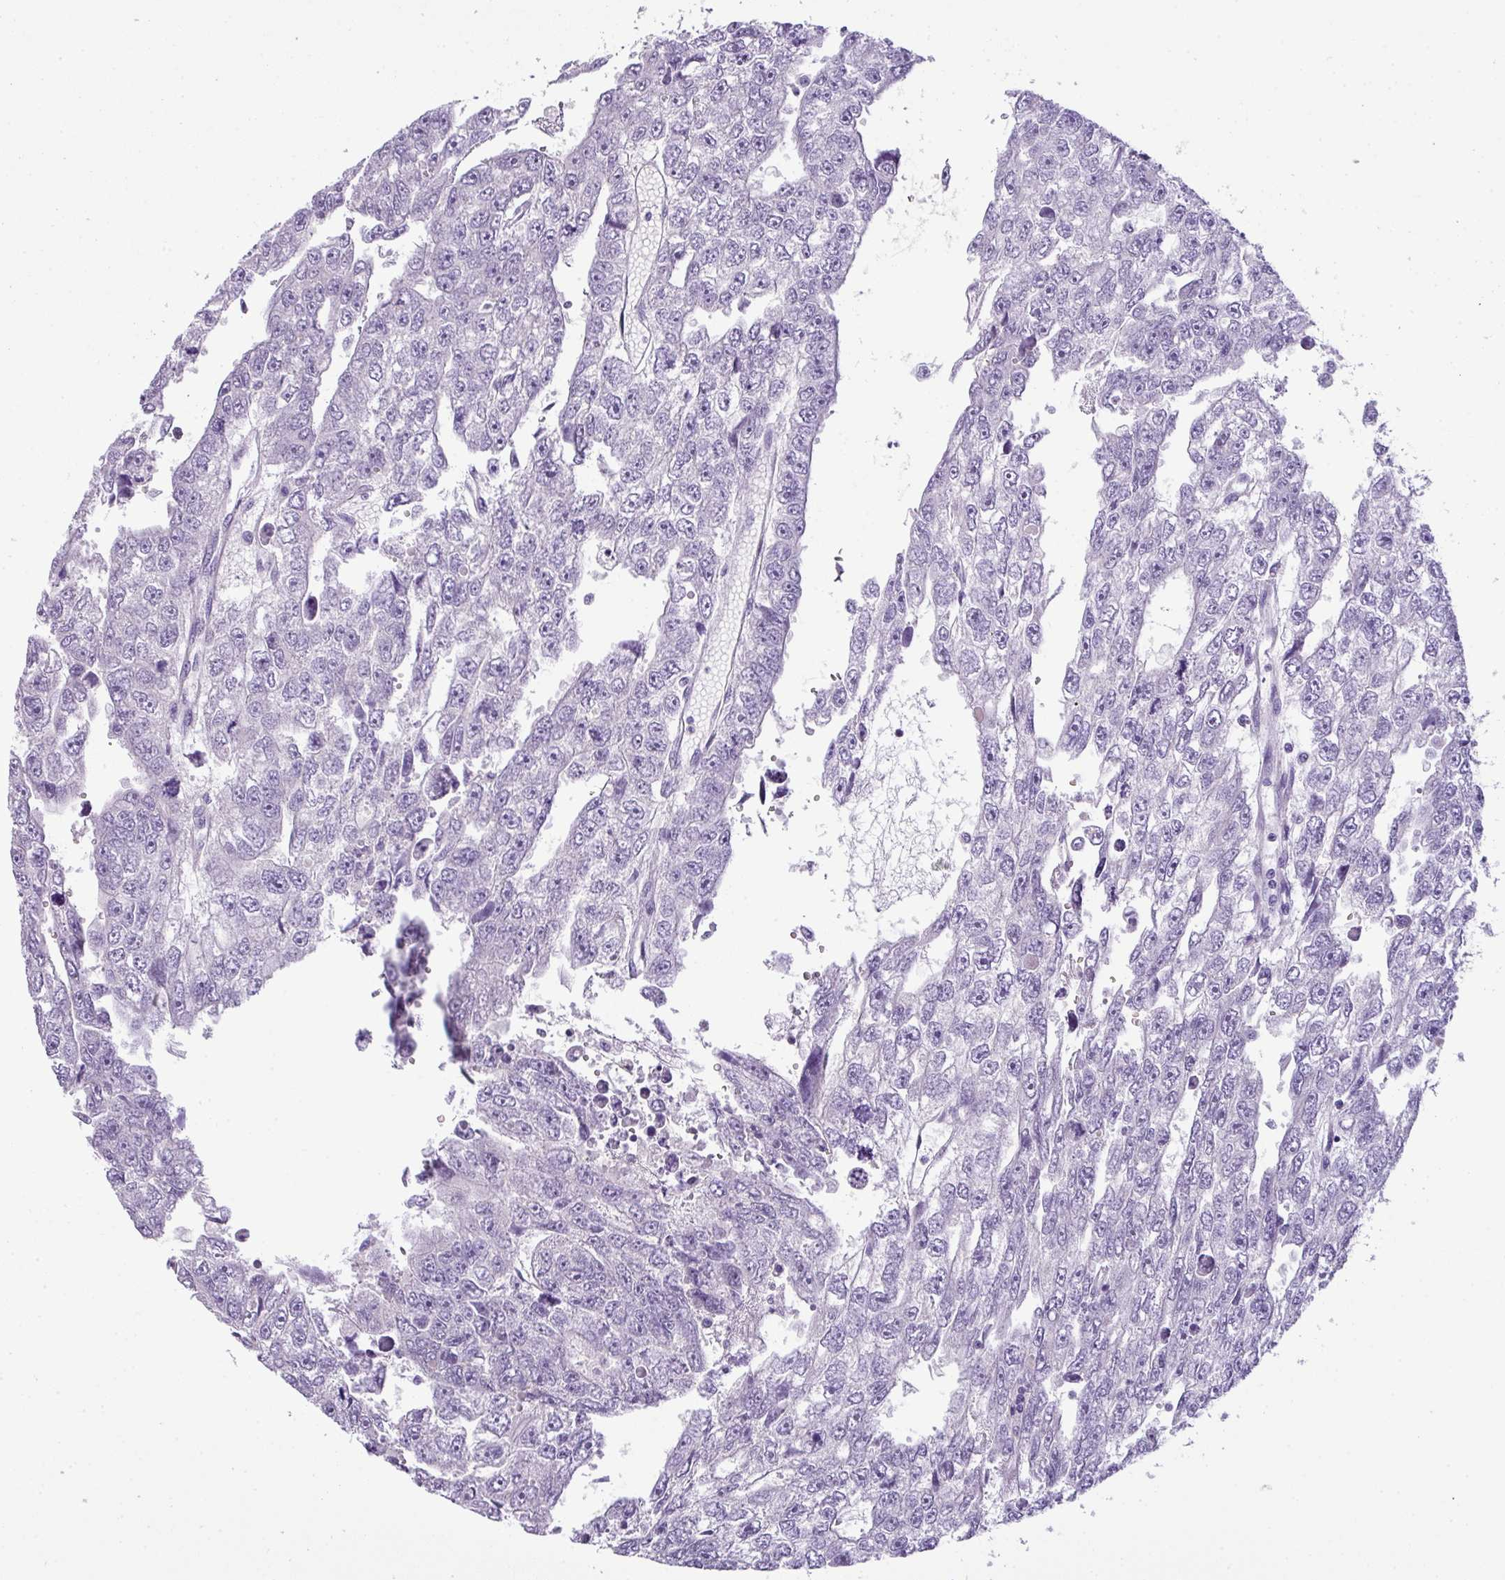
{"staining": {"intensity": "negative", "quantity": "none", "location": "none"}, "tissue": "testis cancer", "cell_type": "Tumor cells", "image_type": "cancer", "snomed": [{"axis": "morphology", "description": "Carcinoma, Embryonal, NOS"}, {"axis": "topography", "description": "Testis"}], "caption": "Immunohistochemistry histopathology image of neoplastic tissue: embryonal carcinoma (testis) stained with DAB (3,3'-diaminobenzidine) demonstrates no significant protein expression in tumor cells. (Brightfield microscopy of DAB IHC at high magnification).", "gene": "ENSG00000273748", "patient": {"sex": "male", "age": 20}}